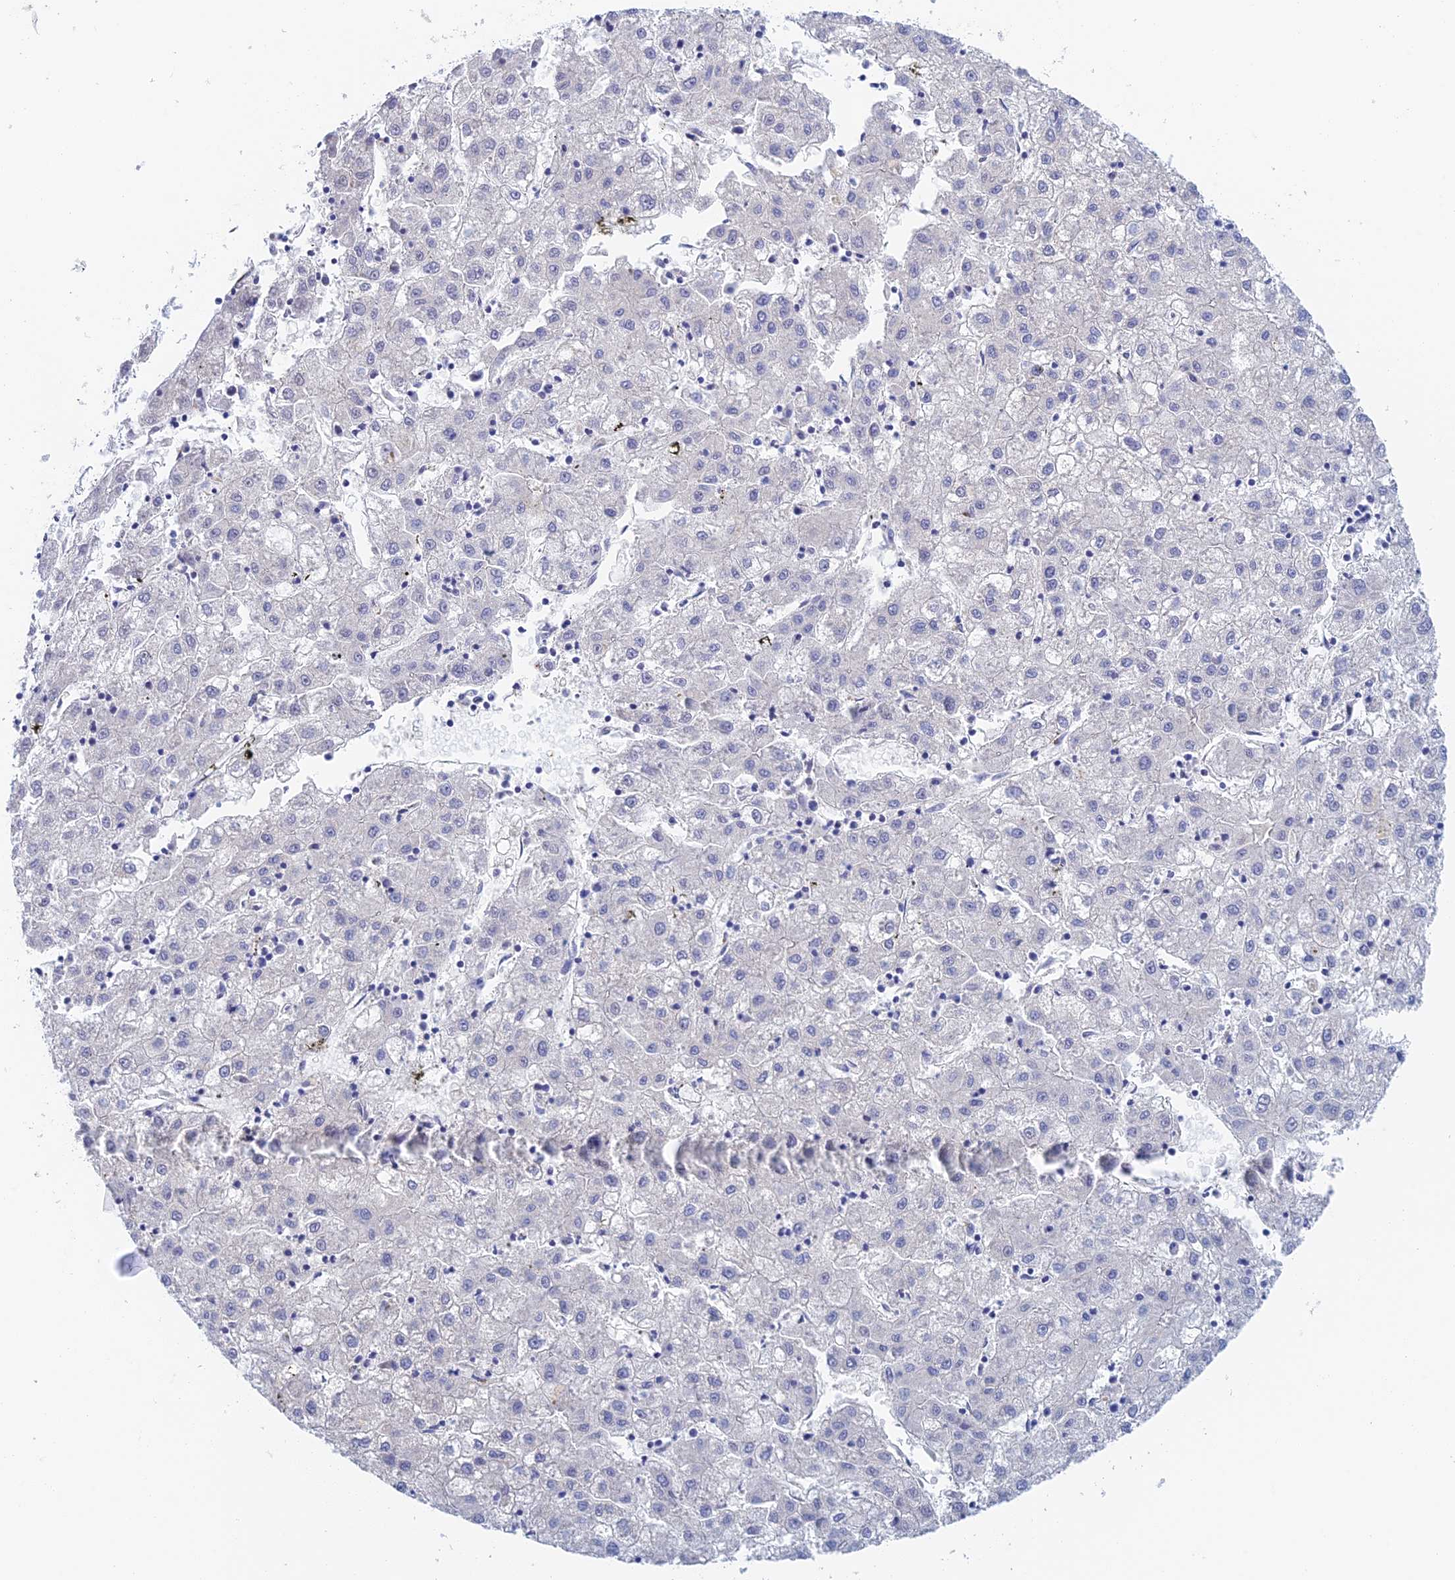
{"staining": {"intensity": "negative", "quantity": "none", "location": "none"}, "tissue": "liver cancer", "cell_type": "Tumor cells", "image_type": "cancer", "snomed": [{"axis": "morphology", "description": "Carcinoma, Hepatocellular, NOS"}, {"axis": "topography", "description": "Liver"}], "caption": "A micrograph of hepatocellular carcinoma (liver) stained for a protein reveals no brown staining in tumor cells.", "gene": "SLC24A3", "patient": {"sex": "male", "age": 72}}